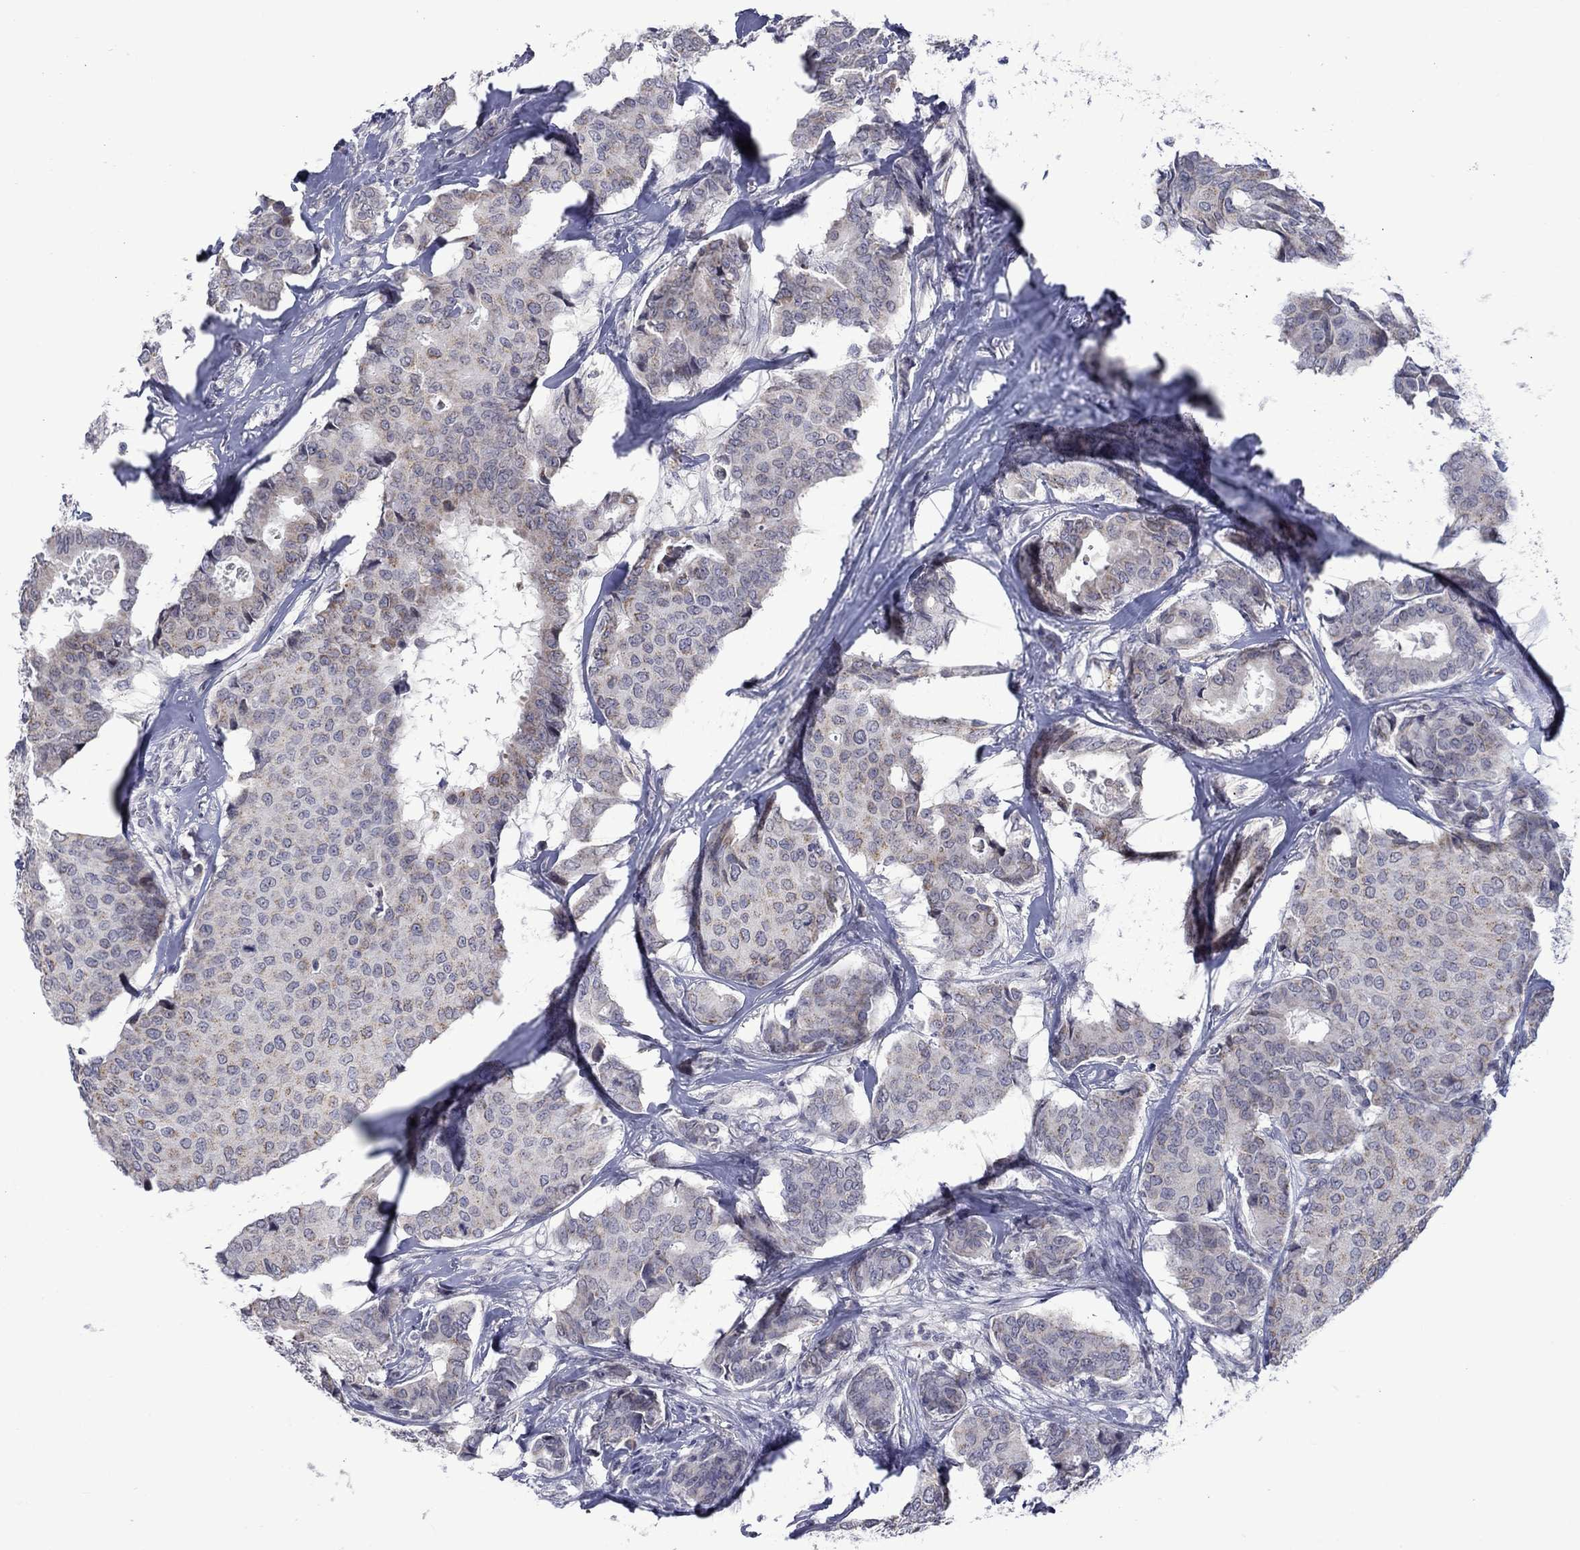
{"staining": {"intensity": "negative", "quantity": "none", "location": "none"}, "tissue": "breast cancer", "cell_type": "Tumor cells", "image_type": "cancer", "snomed": [{"axis": "morphology", "description": "Duct carcinoma"}, {"axis": "topography", "description": "Breast"}], "caption": "This photomicrograph is of intraductal carcinoma (breast) stained with IHC to label a protein in brown with the nuclei are counter-stained blue. There is no positivity in tumor cells.", "gene": "KCNJ16", "patient": {"sex": "female", "age": 75}}